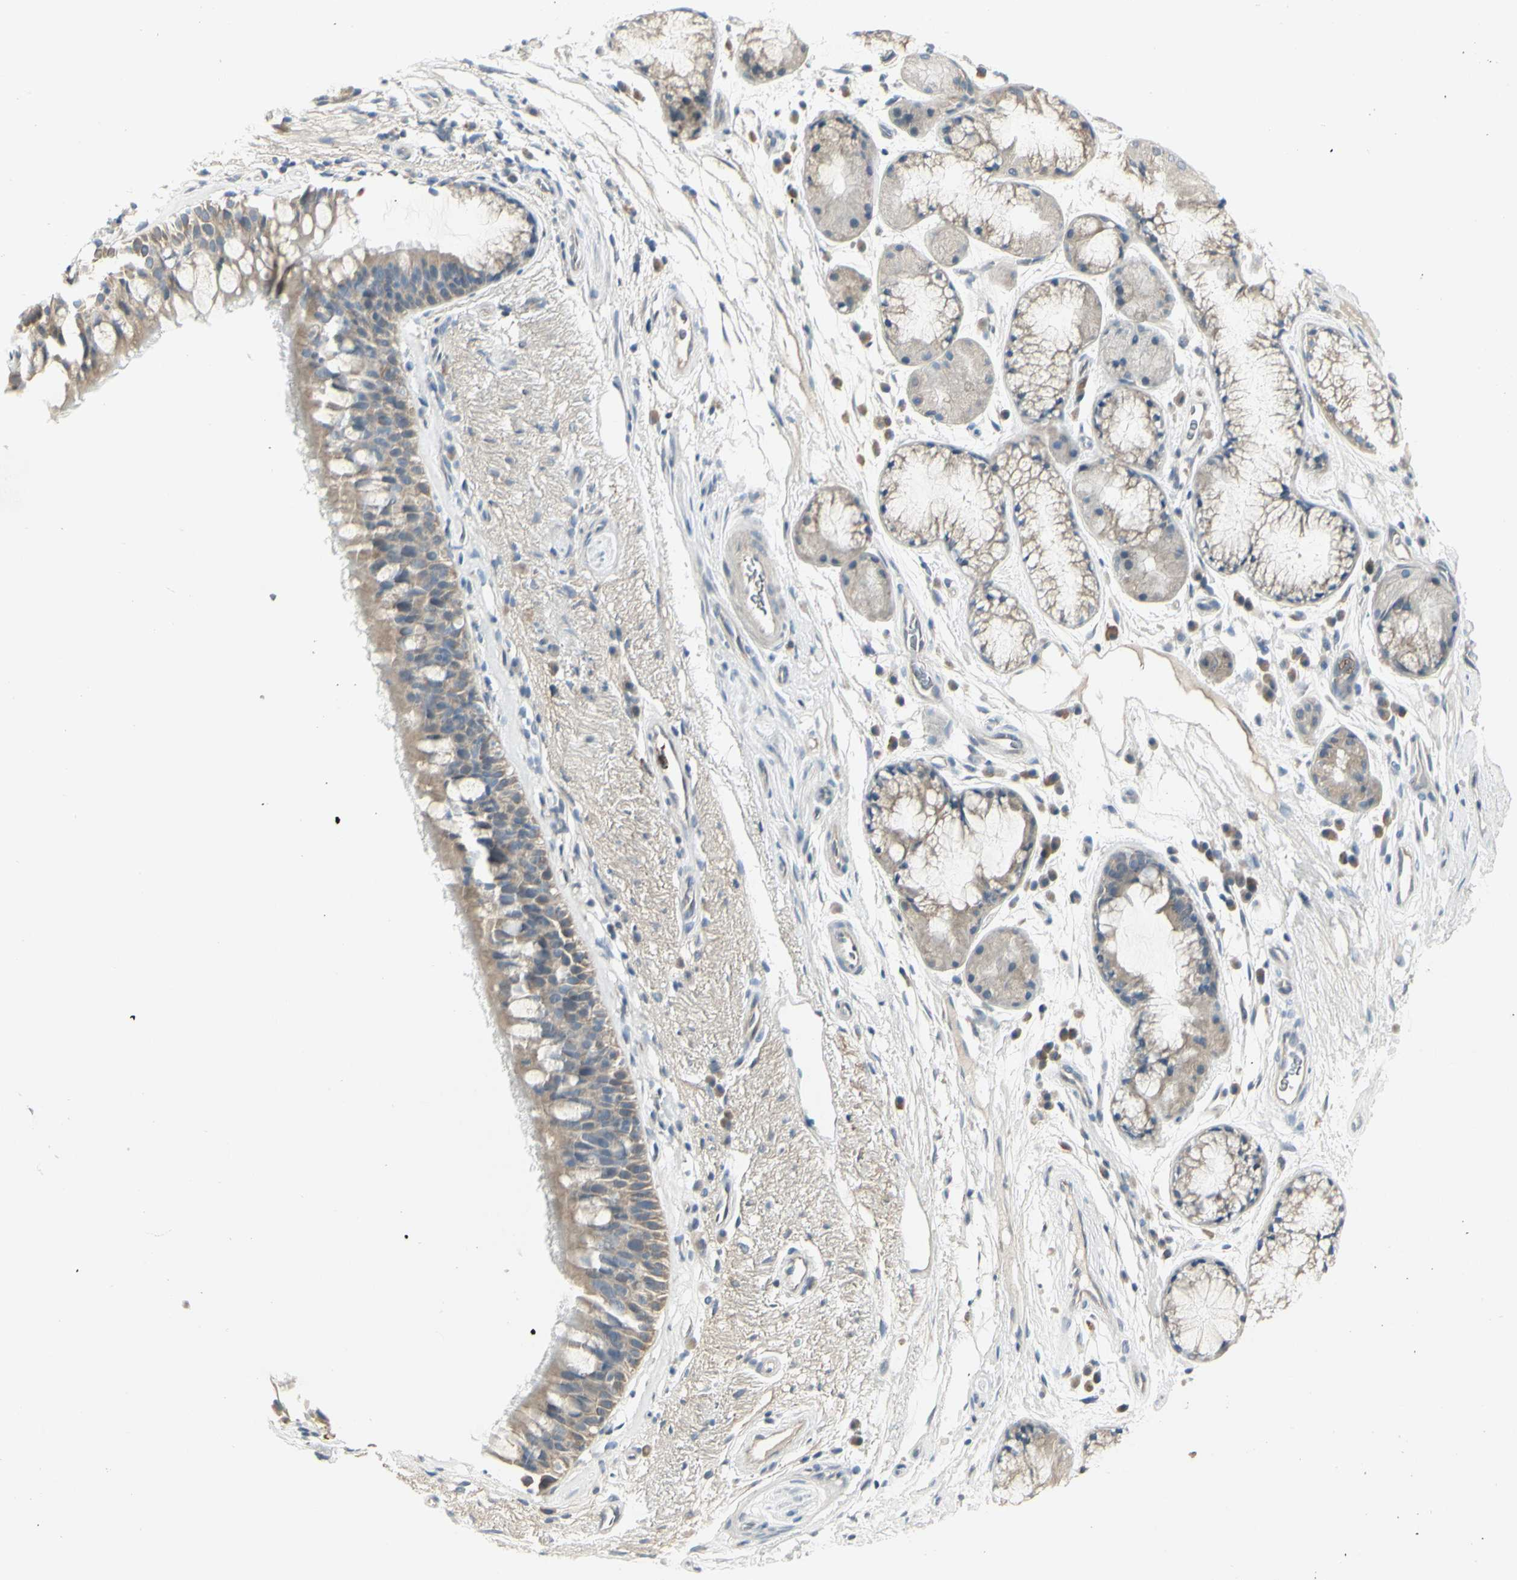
{"staining": {"intensity": "weak", "quantity": ">75%", "location": "cytoplasmic/membranous"}, "tissue": "bronchus", "cell_type": "Respiratory epithelial cells", "image_type": "normal", "snomed": [{"axis": "morphology", "description": "Normal tissue, NOS"}, {"axis": "topography", "description": "Bronchus"}], "caption": "Immunohistochemistry histopathology image of normal bronchus stained for a protein (brown), which shows low levels of weak cytoplasmic/membranous expression in about >75% of respiratory epithelial cells.", "gene": "CCNB2", "patient": {"sex": "female", "age": 54}}